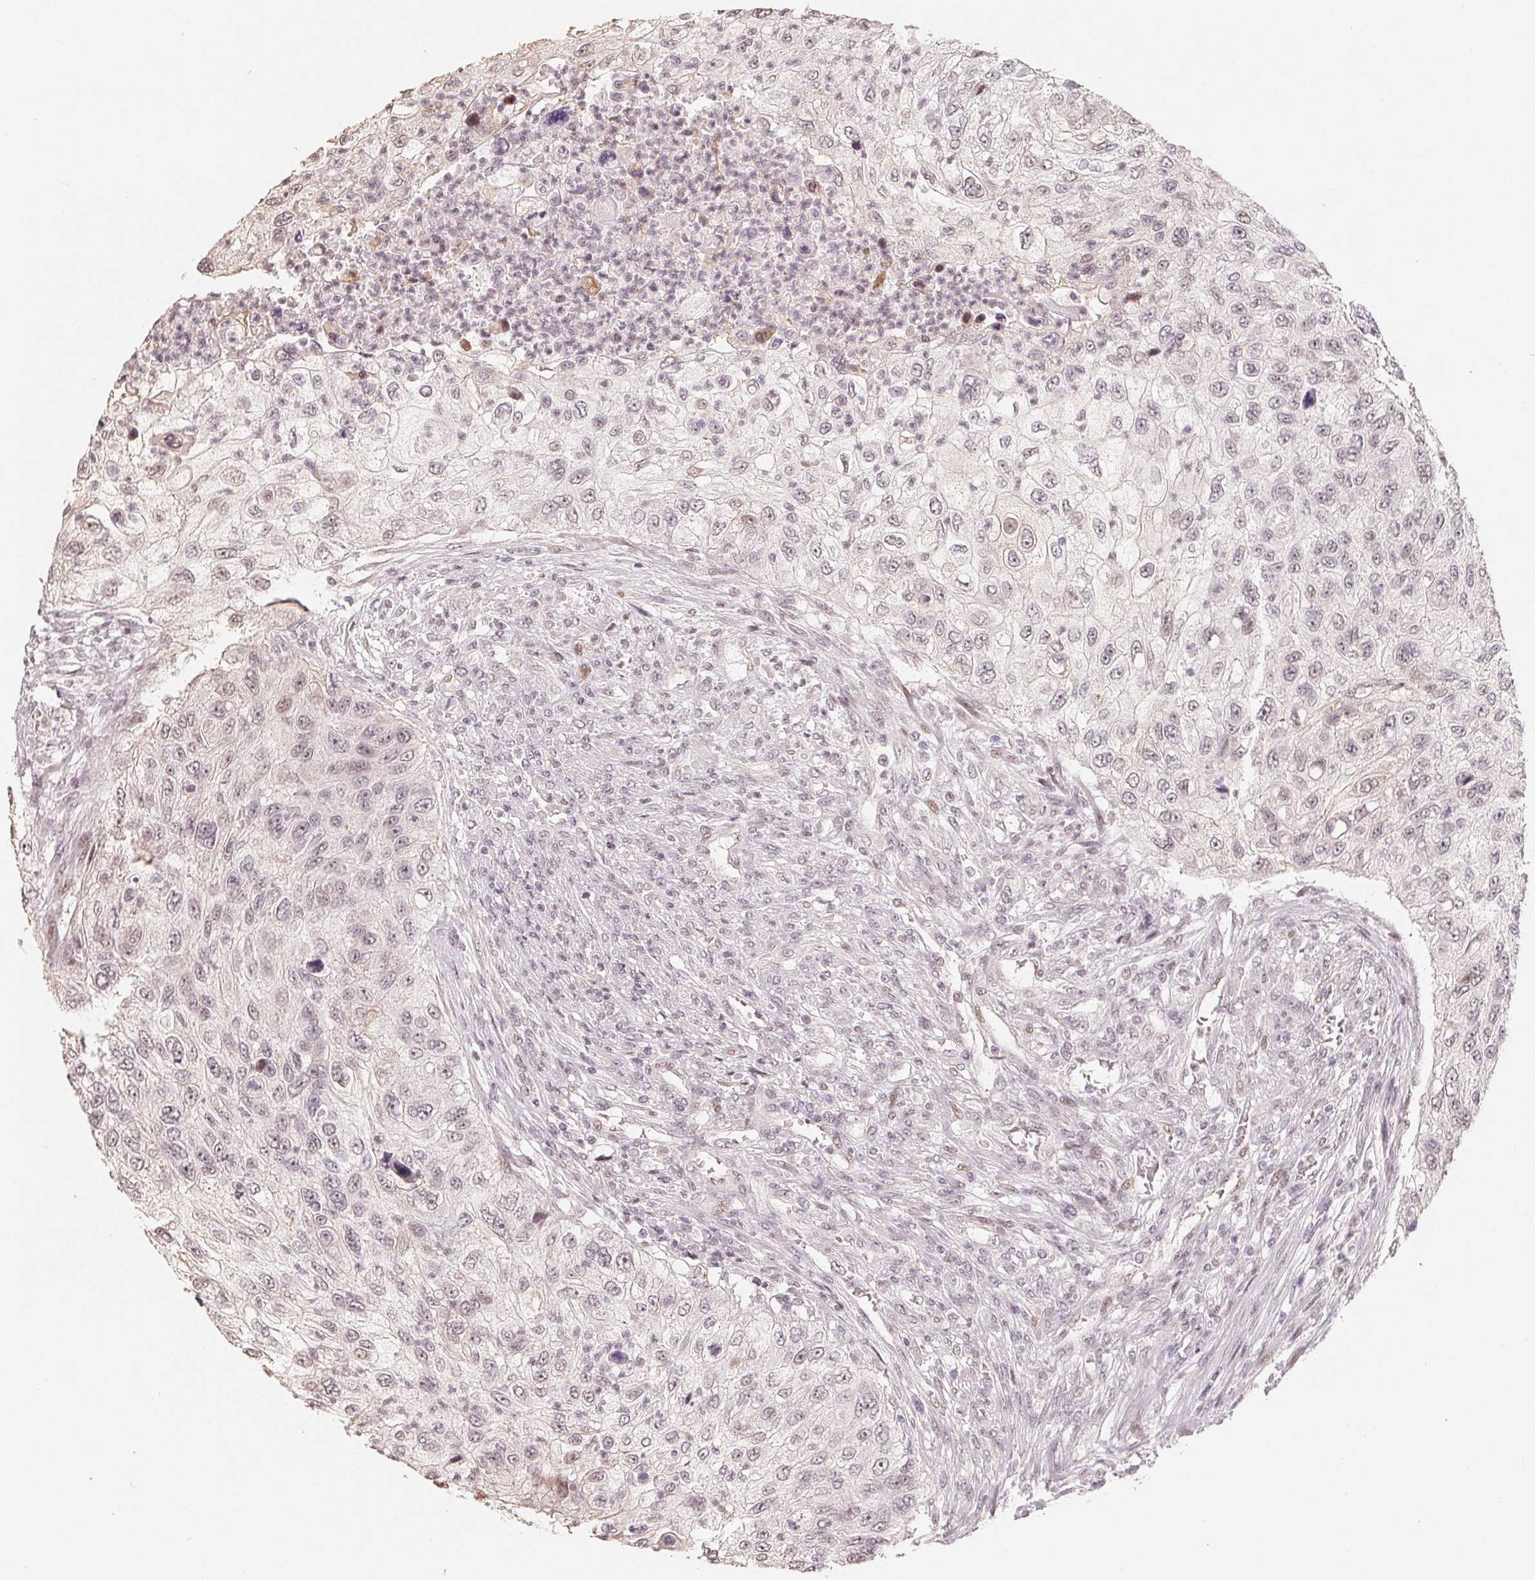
{"staining": {"intensity": "weak", "quantity": "<25%", "location": "nuclear"}, "tissue": "urothelial cancer", "cell_type": "Tumor cells", "image_type": "cancer", "snomed": [{"axis": "morphology", "description": "Urothelial carcinoma, High grade"}, {"axis": "topography", "description": "Urinary bladder"}], "caption": "There is no significant staining in tumor cells of urothelial cancer. Brightfield microscopy of immunohistochemistry (IHC) stained with DAB (brown) and hematoxylin (blue), captured at high magnification.", "gene": "CCDC138", "patient": {"sex": "female", "age": 60}}